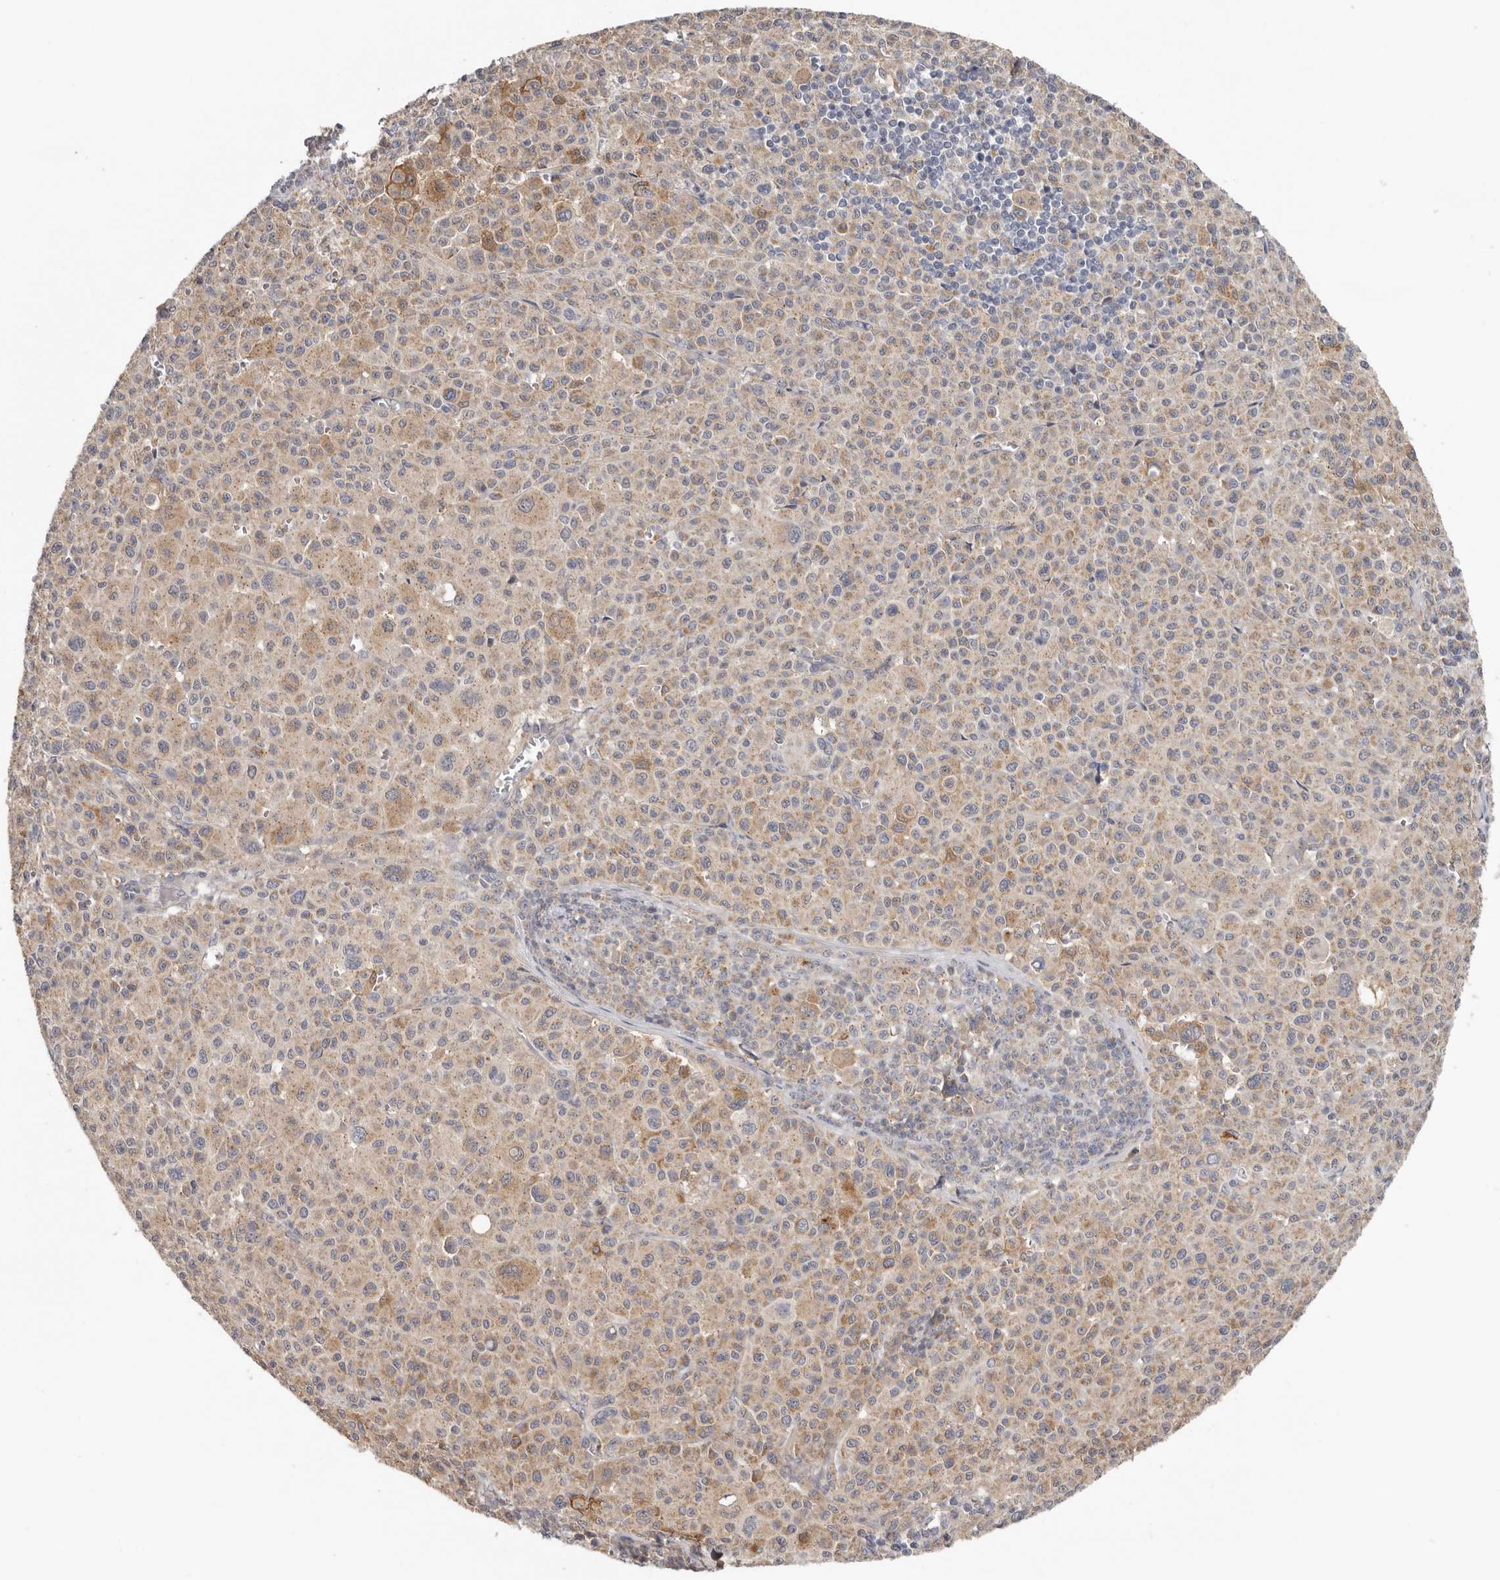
{"staining": {"intensity": "weak", "quantity": "25%-75%", "location": "cytoplasmic/membranous"}, "tissue": "melanoma", "cell_type": "Tumor cells", "image_type": "cancer", "snomed": [{"axis": "morphology", "description": "Malignant melanoma, Metastatic site"}, {"axis": "topography", "description": "Skin"}], "caption": "A brown stain shows weak cytoplasmic/membranous expression of a protein in human melanoma tumor cells.", "gene": "MSRB2", "patient": {"sex": "female", "age": 74}}